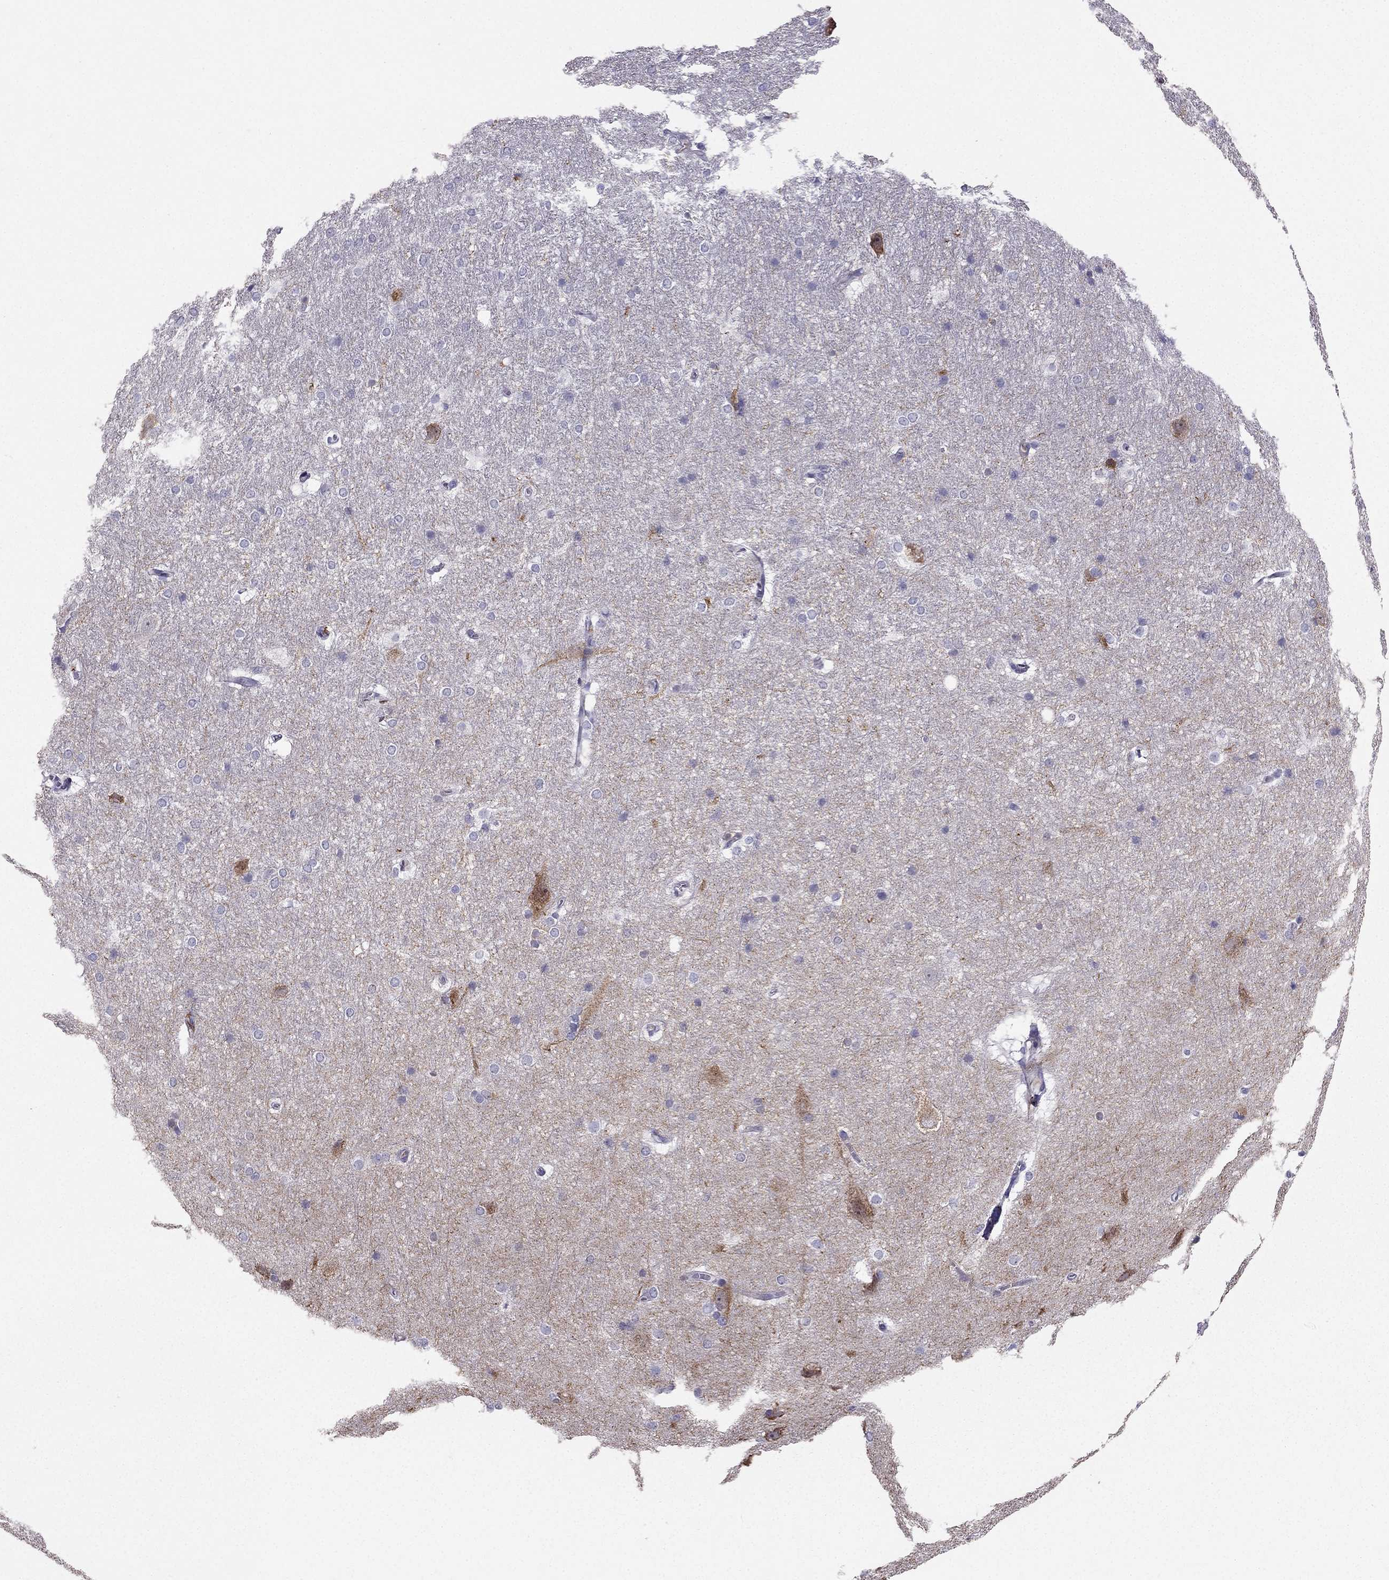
{"staining": {"intensity": "negative", "quantity": "none", "location": "none"}, "tissue": "hippocampus", "cell_type": "Glial cells", "image_type": "normal", "snomed": [{"axis": "morphology", "description": "Normal tissue, NOS"}, {"axis": "topography", "description": "Cerebral cortex"}, {"axis": "topography", "description": "Hippocampus"}], "caption": "Benign hippocampus was stained to show a protein in brown. There is no significant expression in glial cells.", "gene": "LMTK3", "patient": {"sex": "female", "age": 19}}